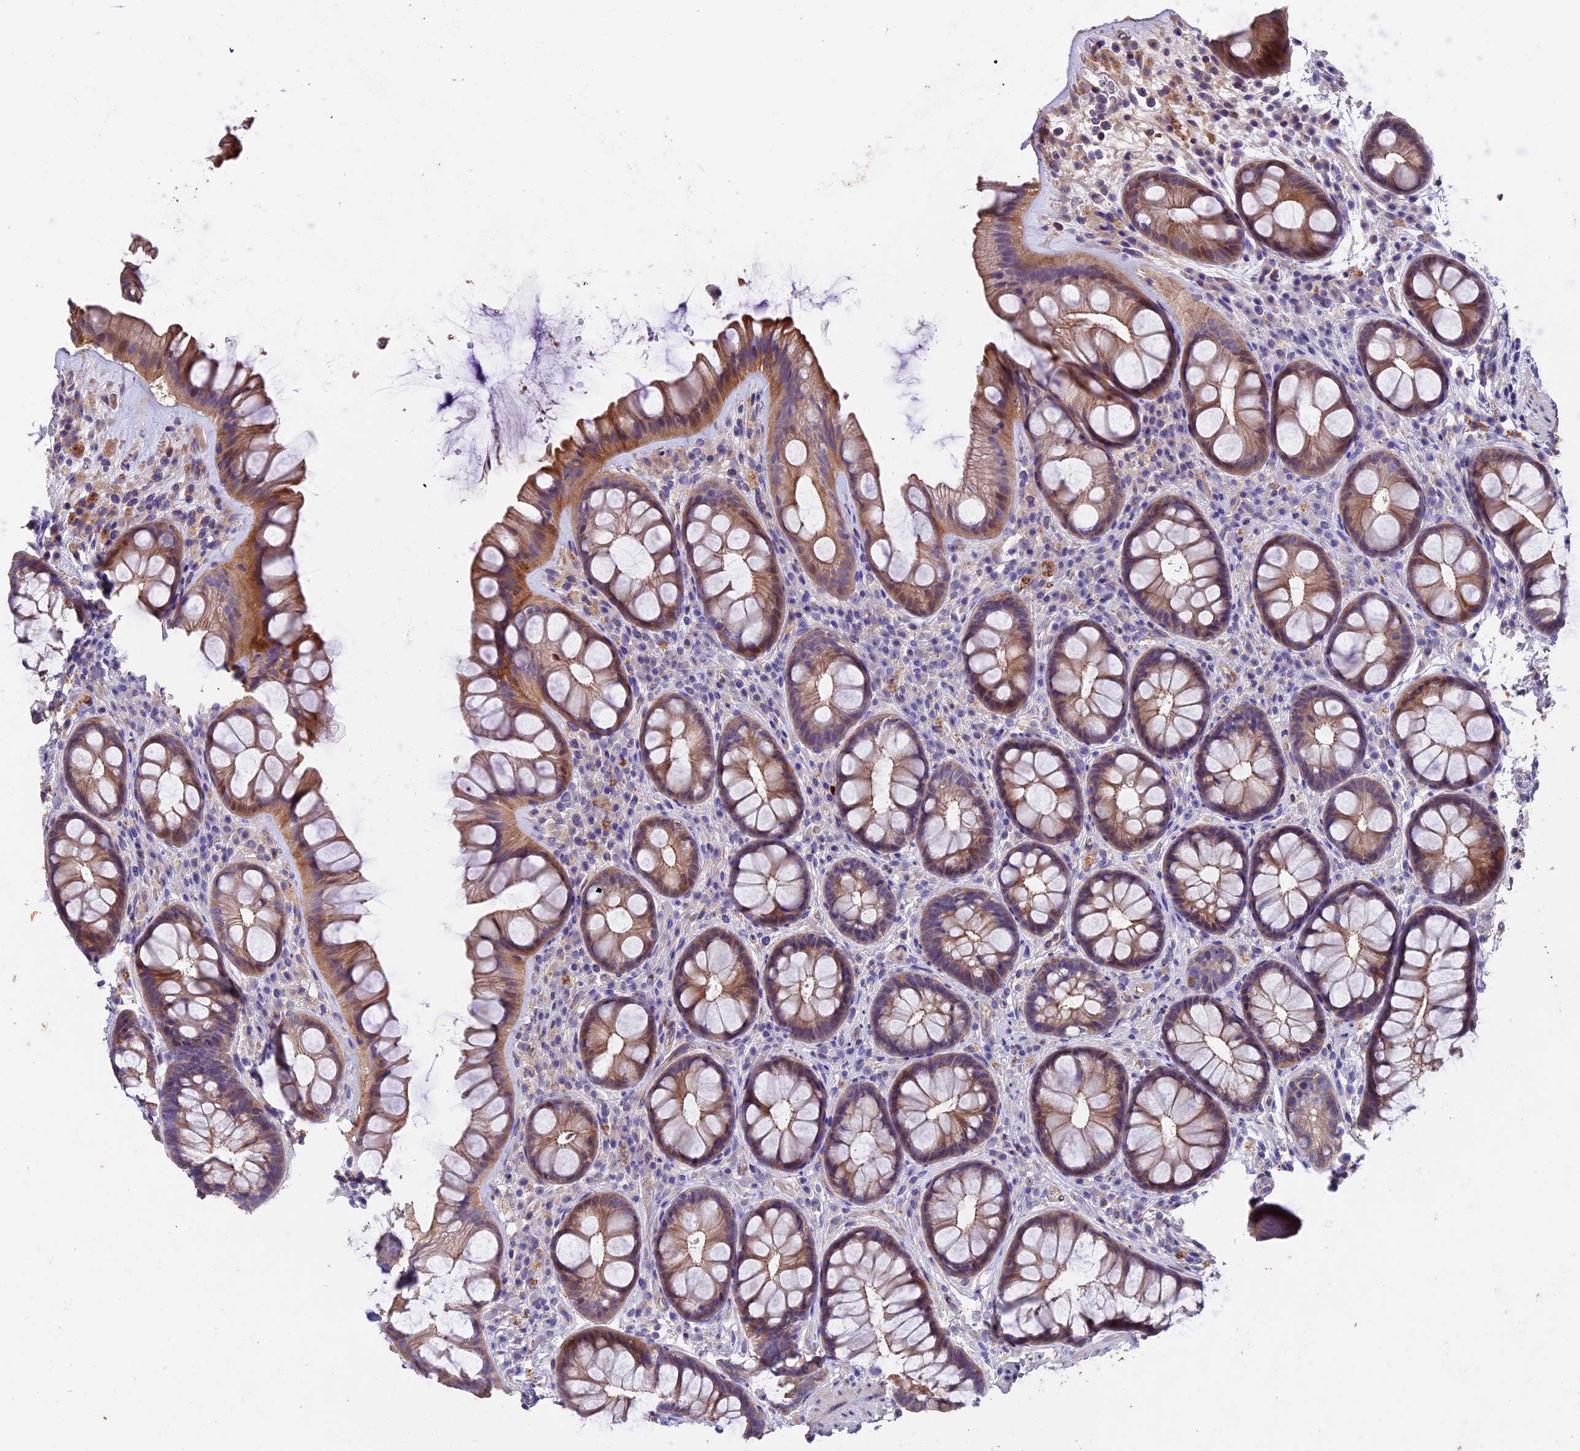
{"staining": {"intensity": "moderate", "quantity": ">75%", "location": "cytoplasmic/membranous"}, "tissue": "rectum", "cell_type": "Glandular cells", "image_type": "normal", "snomed": [{"axis": "morphology", "description": "Normal tissue, NOS"}, {"axis": "topography", "description": "Rectum"}], "caption": "Immunohistochemistry (DAB (3,3'-diaminobenzidine)) staining of benign human rectum shows moderate cytoplasmic/membranous protein expression in about >75% of glandular cells.", "gene": "NCK2", "patient": {"sex": "male", "age": 74}}